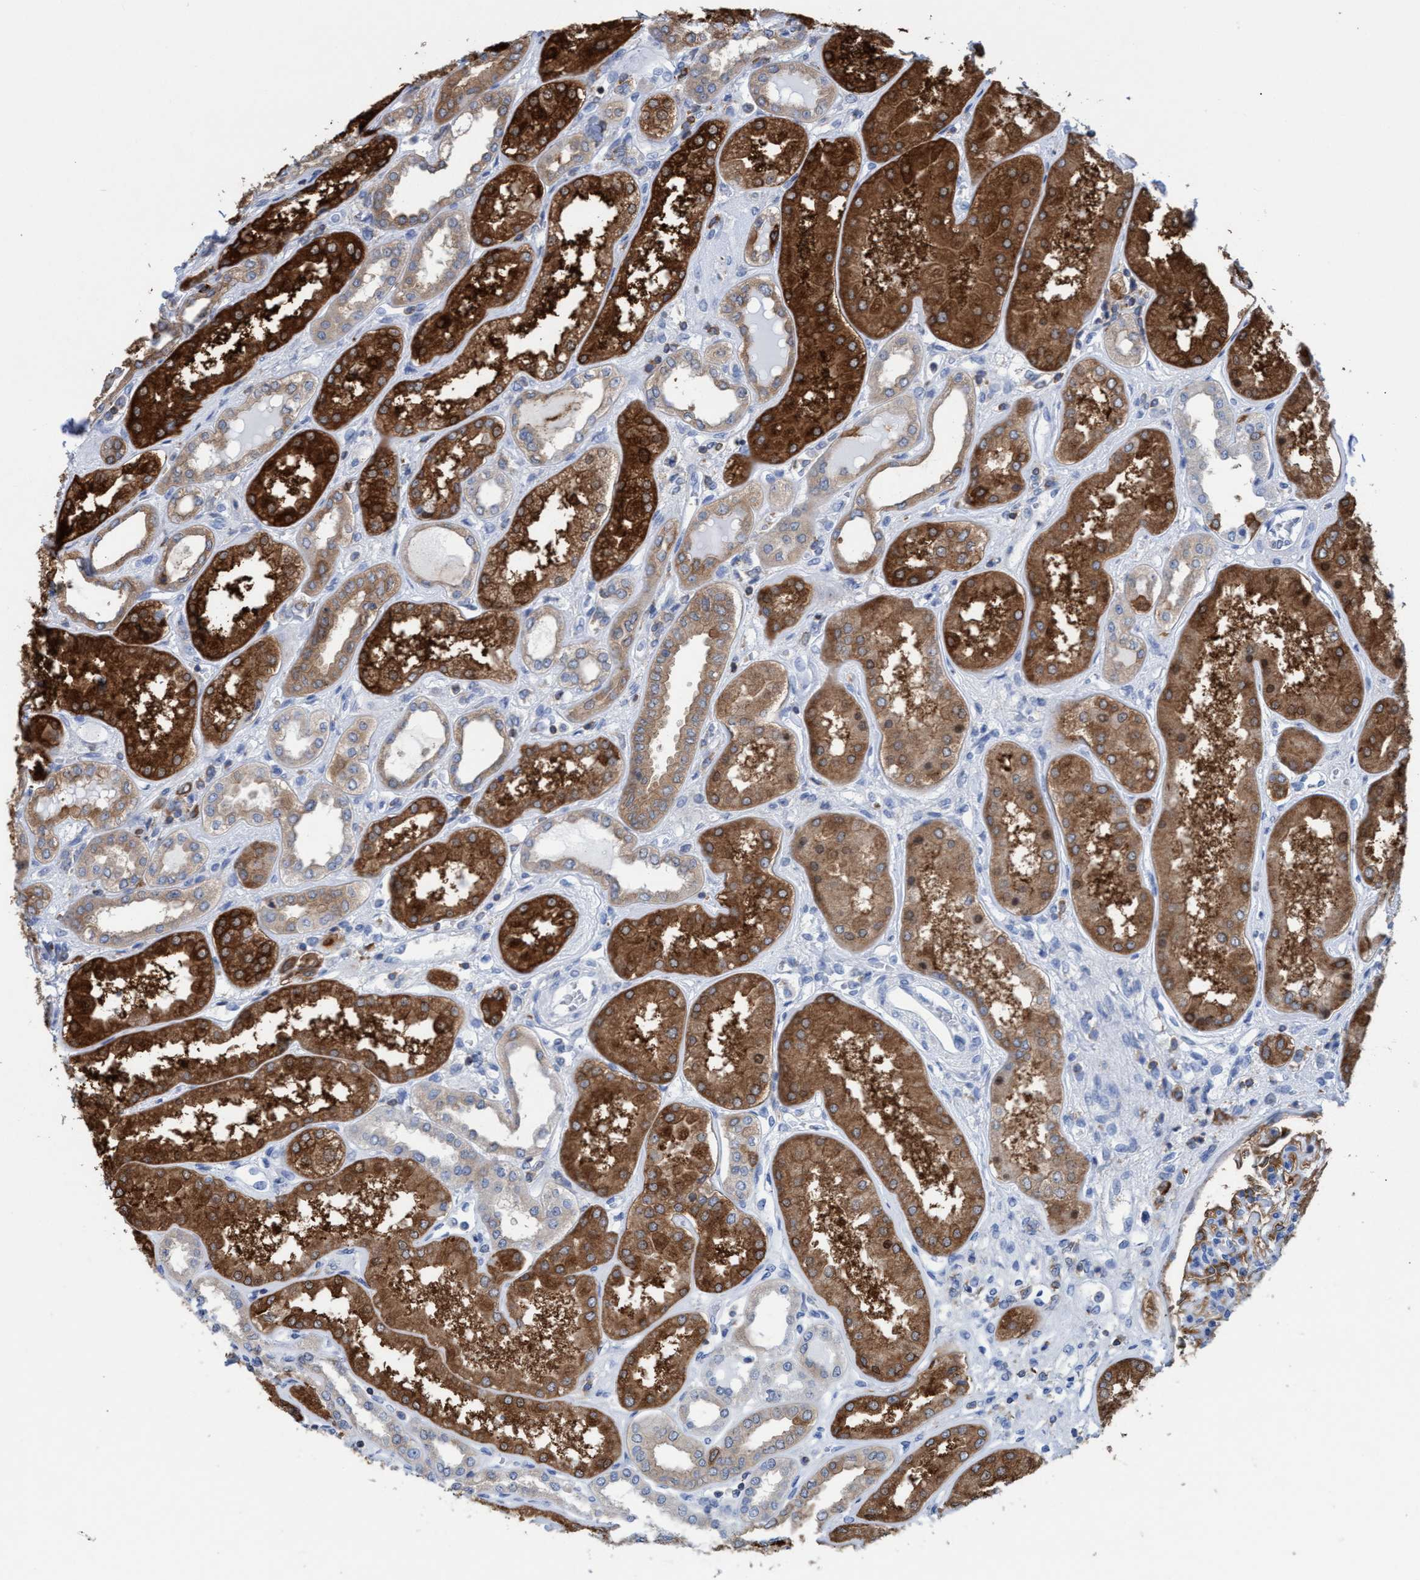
{"staining": {"intensity": "moderate", "quantity": ">75%", "location": "cytoplasmic/membranous"}, "tissue": "kidney", "cell_type": "Cells in glomeruli", "image_type": "normal", "snomed": [{"axis": "morphology", "description": "Normal tissue, NOS"}, {"axis": "topography", "description": "Kidney"}], "caption": "Benign kidney reveals moderate cytoplasmic/membranous staining in approximately >75% of cells in glomeruli The protein of interest is shown in brown color, while the nuclei are stained blue..", "gene": "EZR", "patient": {"sex": "female", "age": 56}}